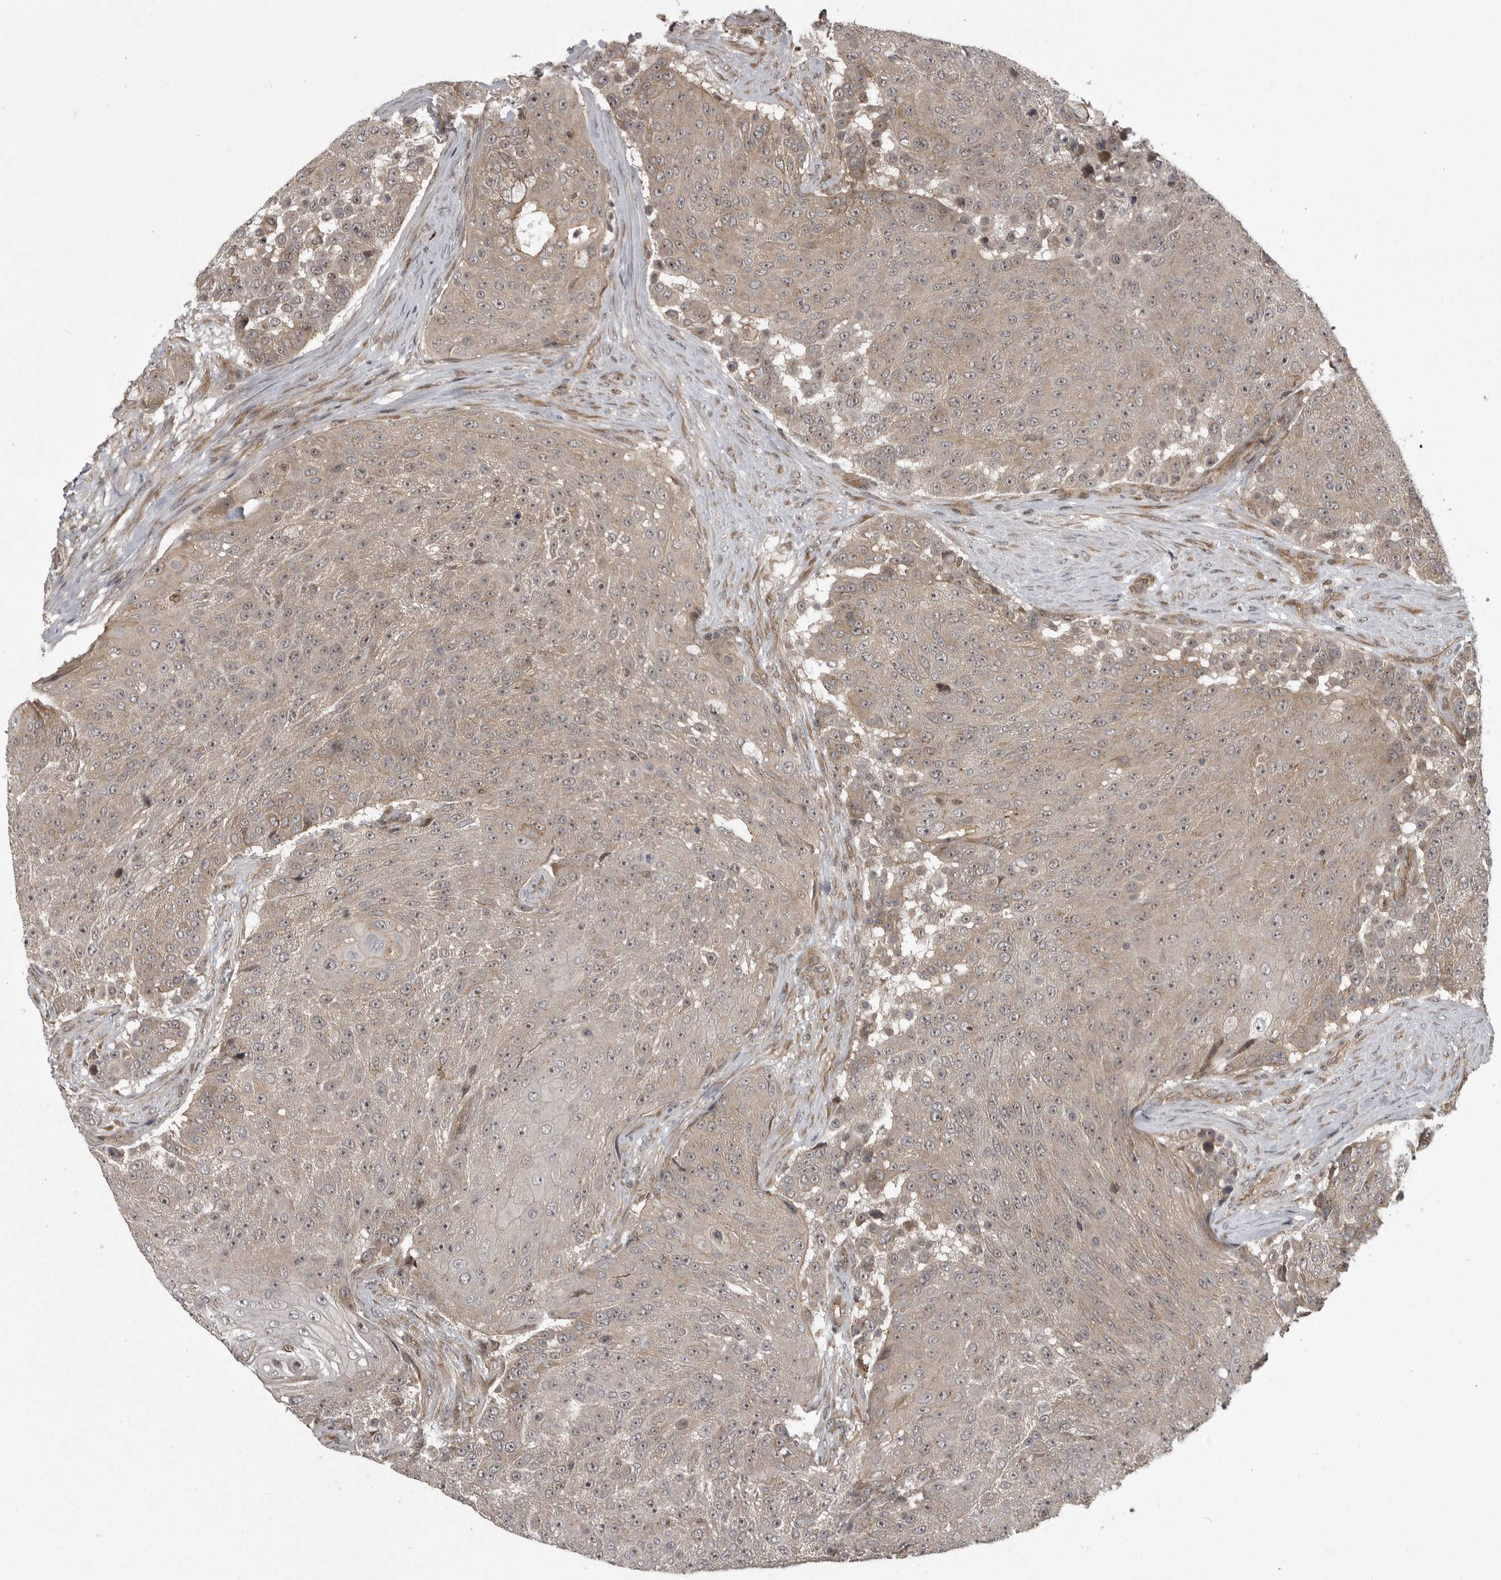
{"staining": {"intensity": "weak", "quantity": ">75%", "location": "cytoplasmic/membranous"}, "tissue": "urothelial cancer", "cell_type": "Tumor cells", "image_type": "cancer", "snomed": [{"axis": "morphology", "description": "Urothelial carcinoma, High grade"}, {"axis": "topography", "description": "Urinary bladder"}], "caption": "Immunohistochemistry (IHC) of urothelial cancer shows low levels of weak cytoplasmic/membranous staining in about >75% of tumor cells.", "gene": "DNAJC8", "patient": {"sex": "female", "age": 63}}